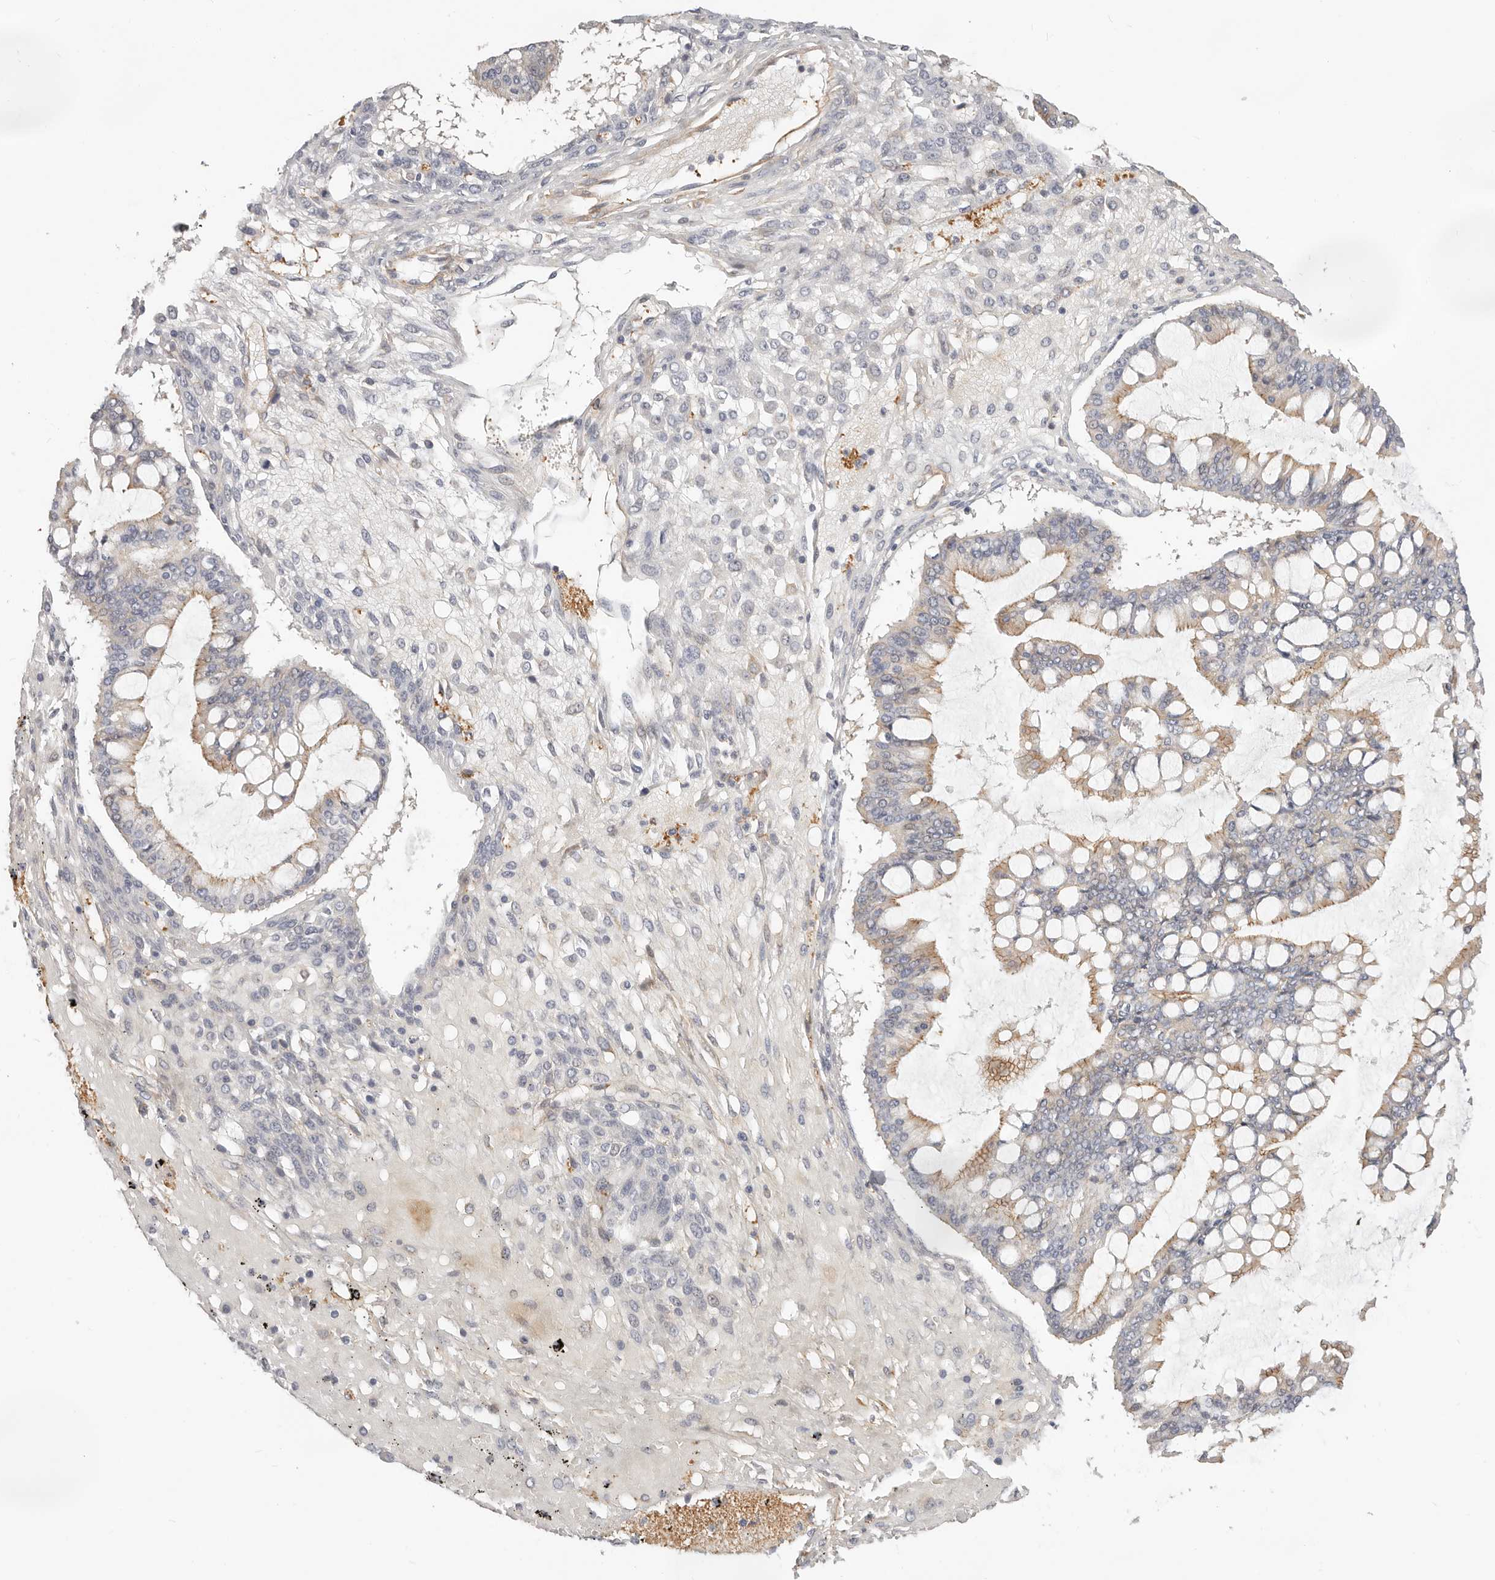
{"staining": {"intensity": "weak", "quantity": "<25%", "location": "cytoplasmic/membranous"}, "tissue": "ovarian cancer", "cell_type": "Tumor cells", "image_type": "cancer", "snomed": [{"axis": "morphology", "description": "Cystadenocarcinoma, mucinous, NOS"}, {"axis": "topography", "description": "Ovary"}], "caption": "DAB immunohistochemical staining of ovarian cancer (mucinous cystadenocarcinoma) shows no significant positivity in tumor cells.", "gene": "ZRANB1", "patient": {"sex": "female", "age": 73}}